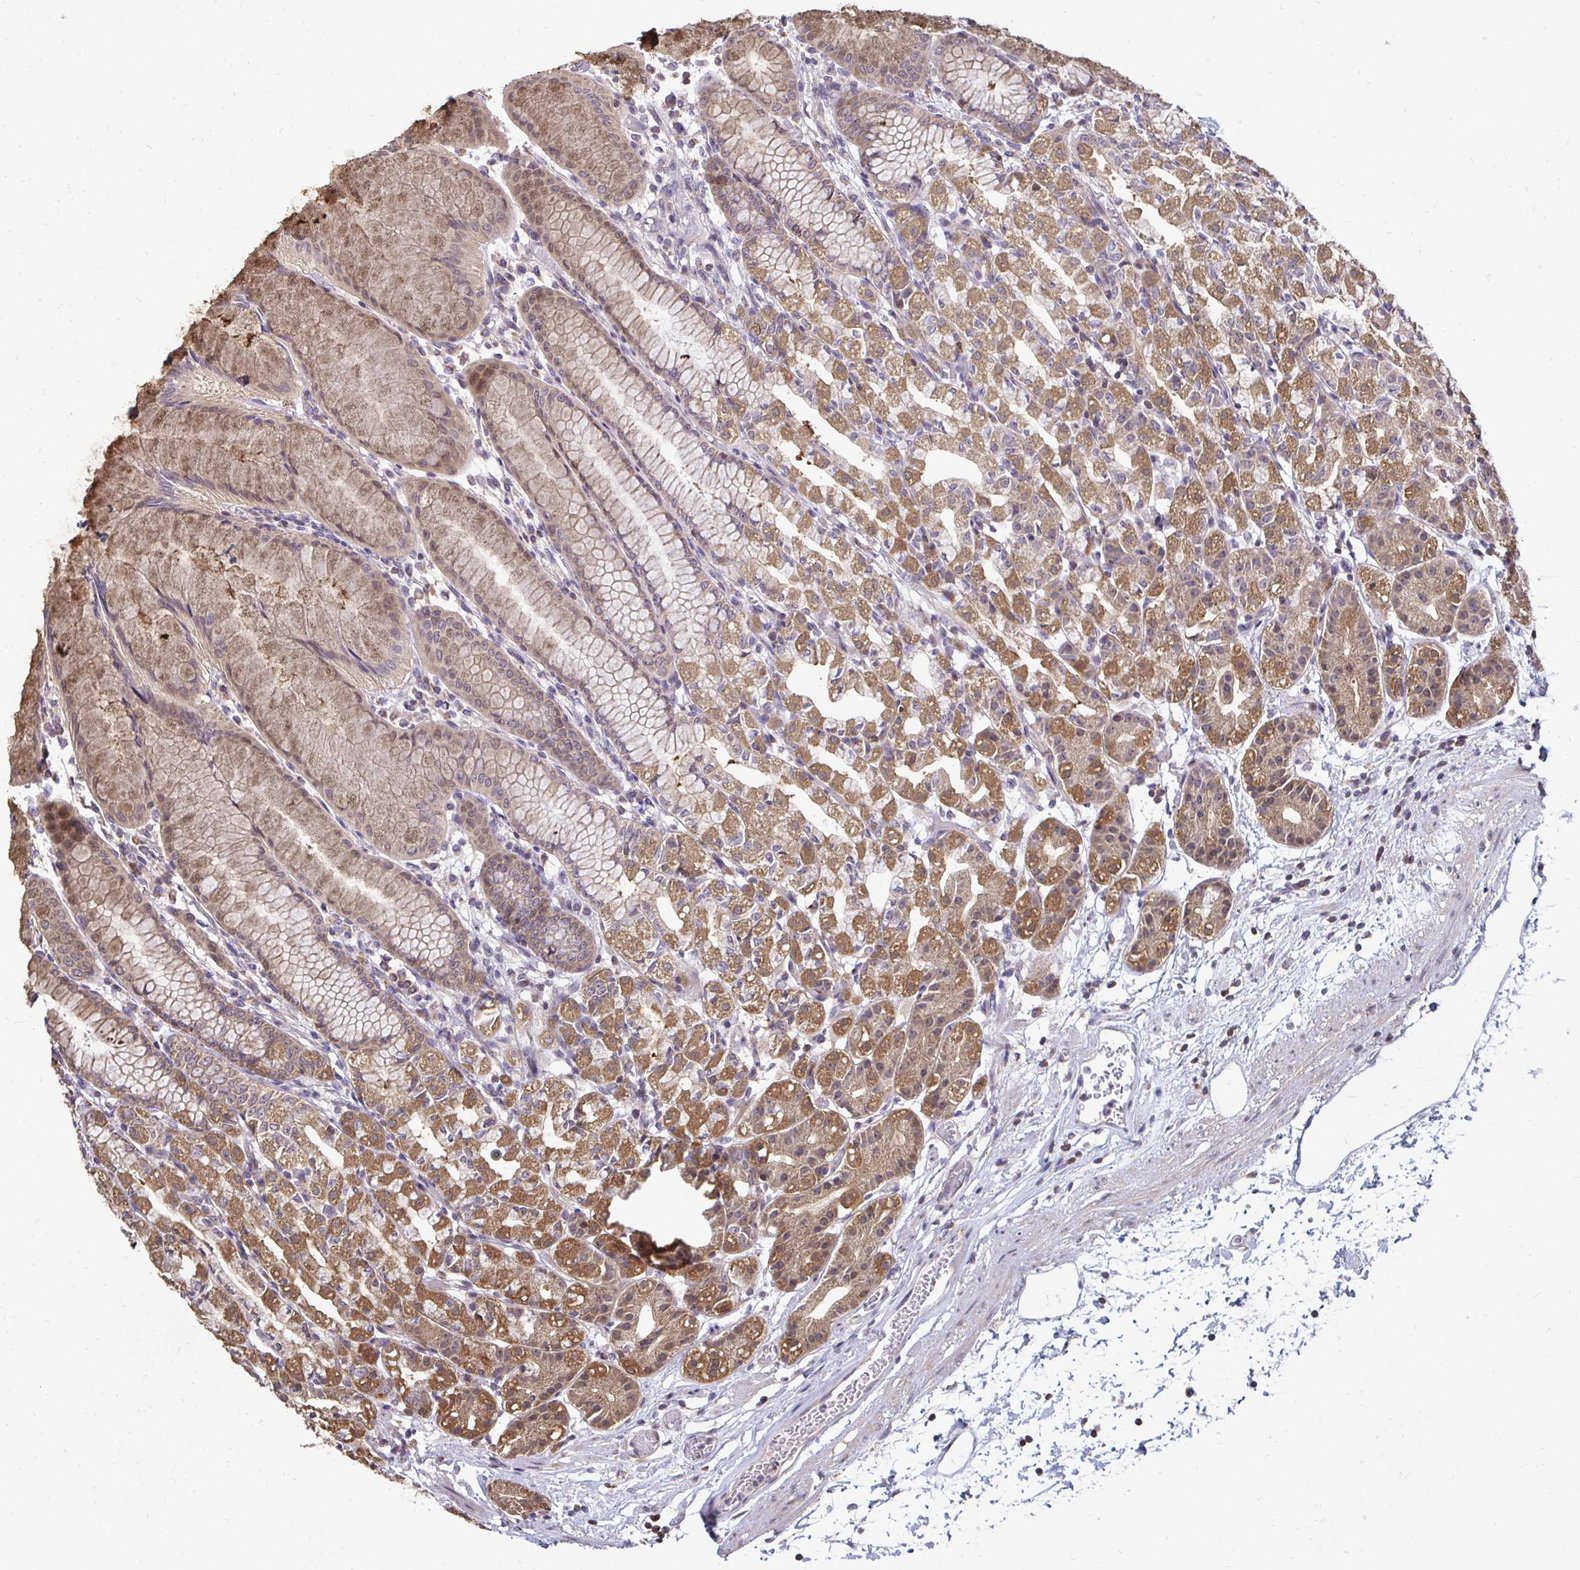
{"staining": {"intensity": "moderate", "quantity": ">75%", "location": "cytoplasmic/membranous"}, "tissue": "stomach", "cell_type": "Glandular cells", "image_type": "normal", "snomed": [{"axis": "morphology", "description": "Normal tissue, NOS"}, {"axis": "topography", "description": "Stomach"}], "caption": "Glandular cells display moderate cytoplasmic/membranous expression in about >75% of cells in unremarkable stomach. (IHC, brightfield microscopy, high magnification).", "gene": "DNAJA2", "patient": {"sex": "female", "age": 57}}